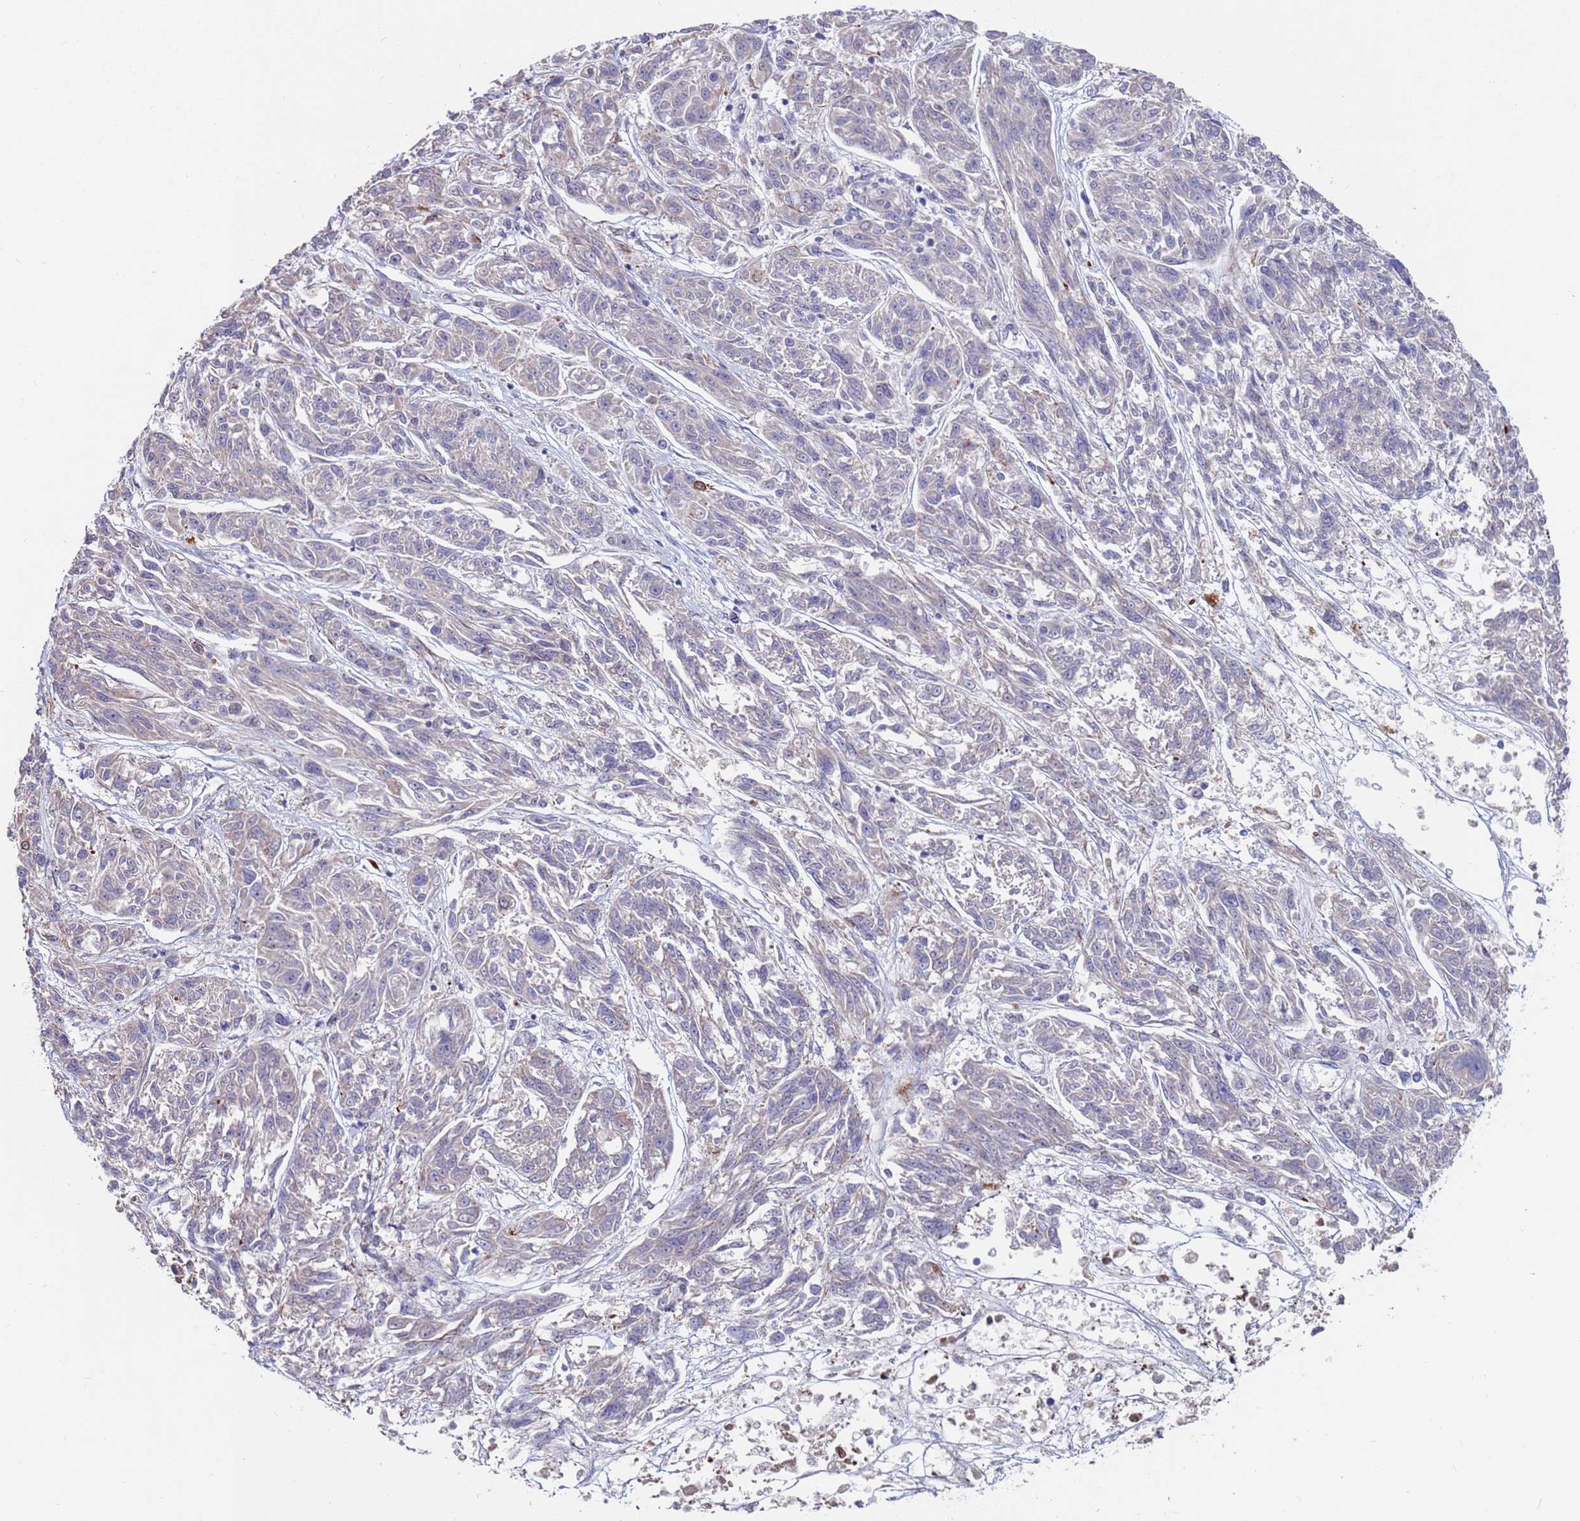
{"staining": {"intensity": "negative", "quantity": "none", "location": "none"}, "tissue": "melanoma", "cell_type": "Tumor cells", "image_type": "cancer", "snomed": [{"axis": "morphology", "description": "Malignant melanoma, NOS"}, {"axis": "topography", "description": "Skin"}], "caption": "A high-resolution photomicrograph shows immunohistochemistry (IHC) staining of melanoma, which exhibits no significant staining in tumor cells.", "gene": "FBXO27", "patient": {"sex": "male", "age": 53}}